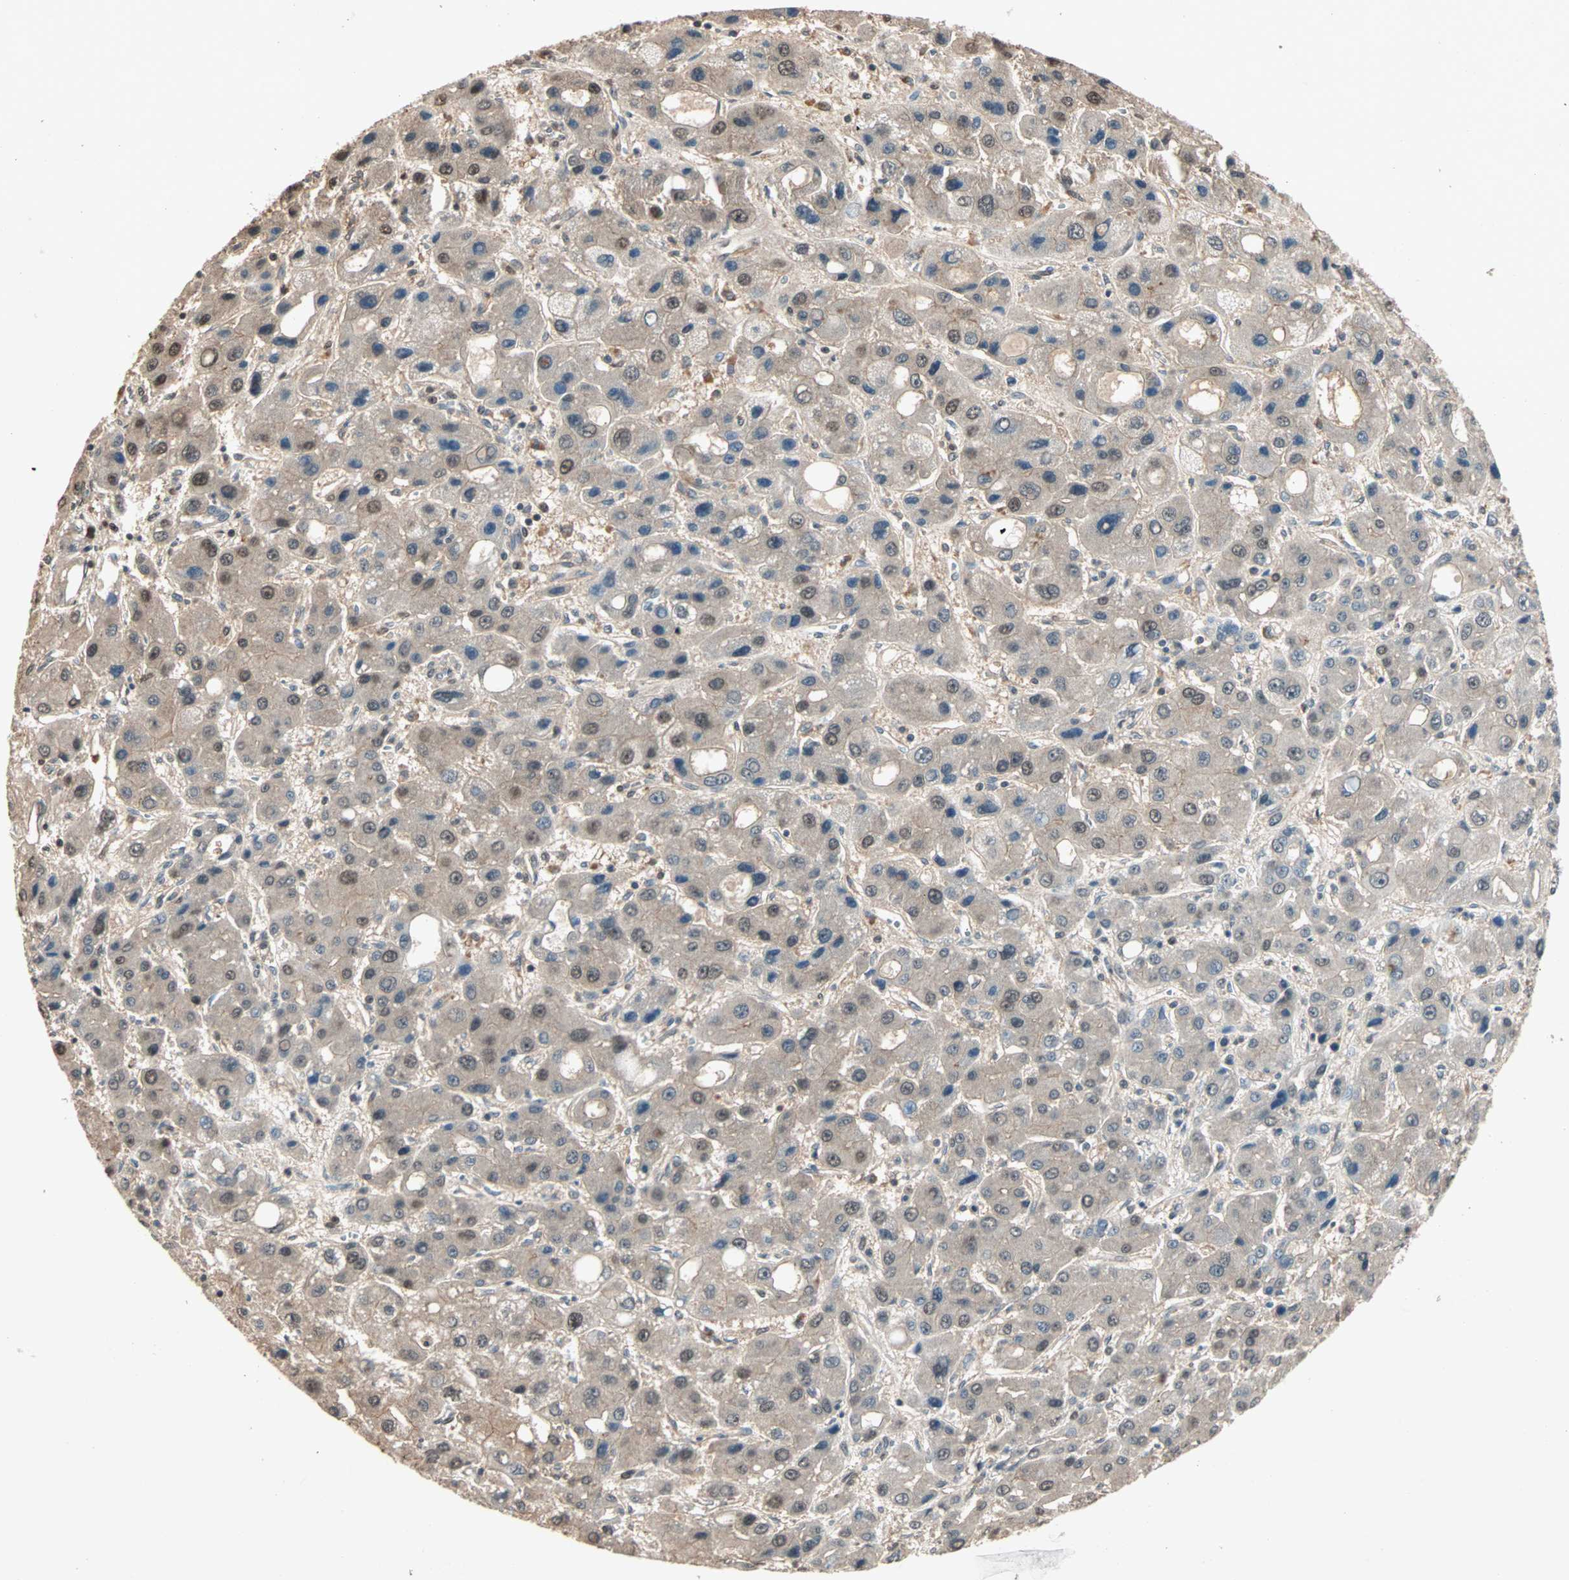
{"staining": {"intensity": "moderate", "quantity": ">75%", "location": "cytoplasmic/membranous,nuclear"}, "tissue": "liver cancer", "cell_type": "Tumor cells", "image_type": "cancer", "snomed": [{"axis": "morphology", "description": "Carcinoma, Hepatocellular, NOS"}, {"axis": "topography", "description": "Liver"}], "caption": "A brown stain shows moderate cytoplasmic/membranous and nuclear positivity of a protein in human liver hepatocellular carcinoma tumor cells. (DAB IHC, brown staining for protein, blue staining for nuclei).", "gene": "DRG2", "patient": {"sex": "male", "age": 55}}